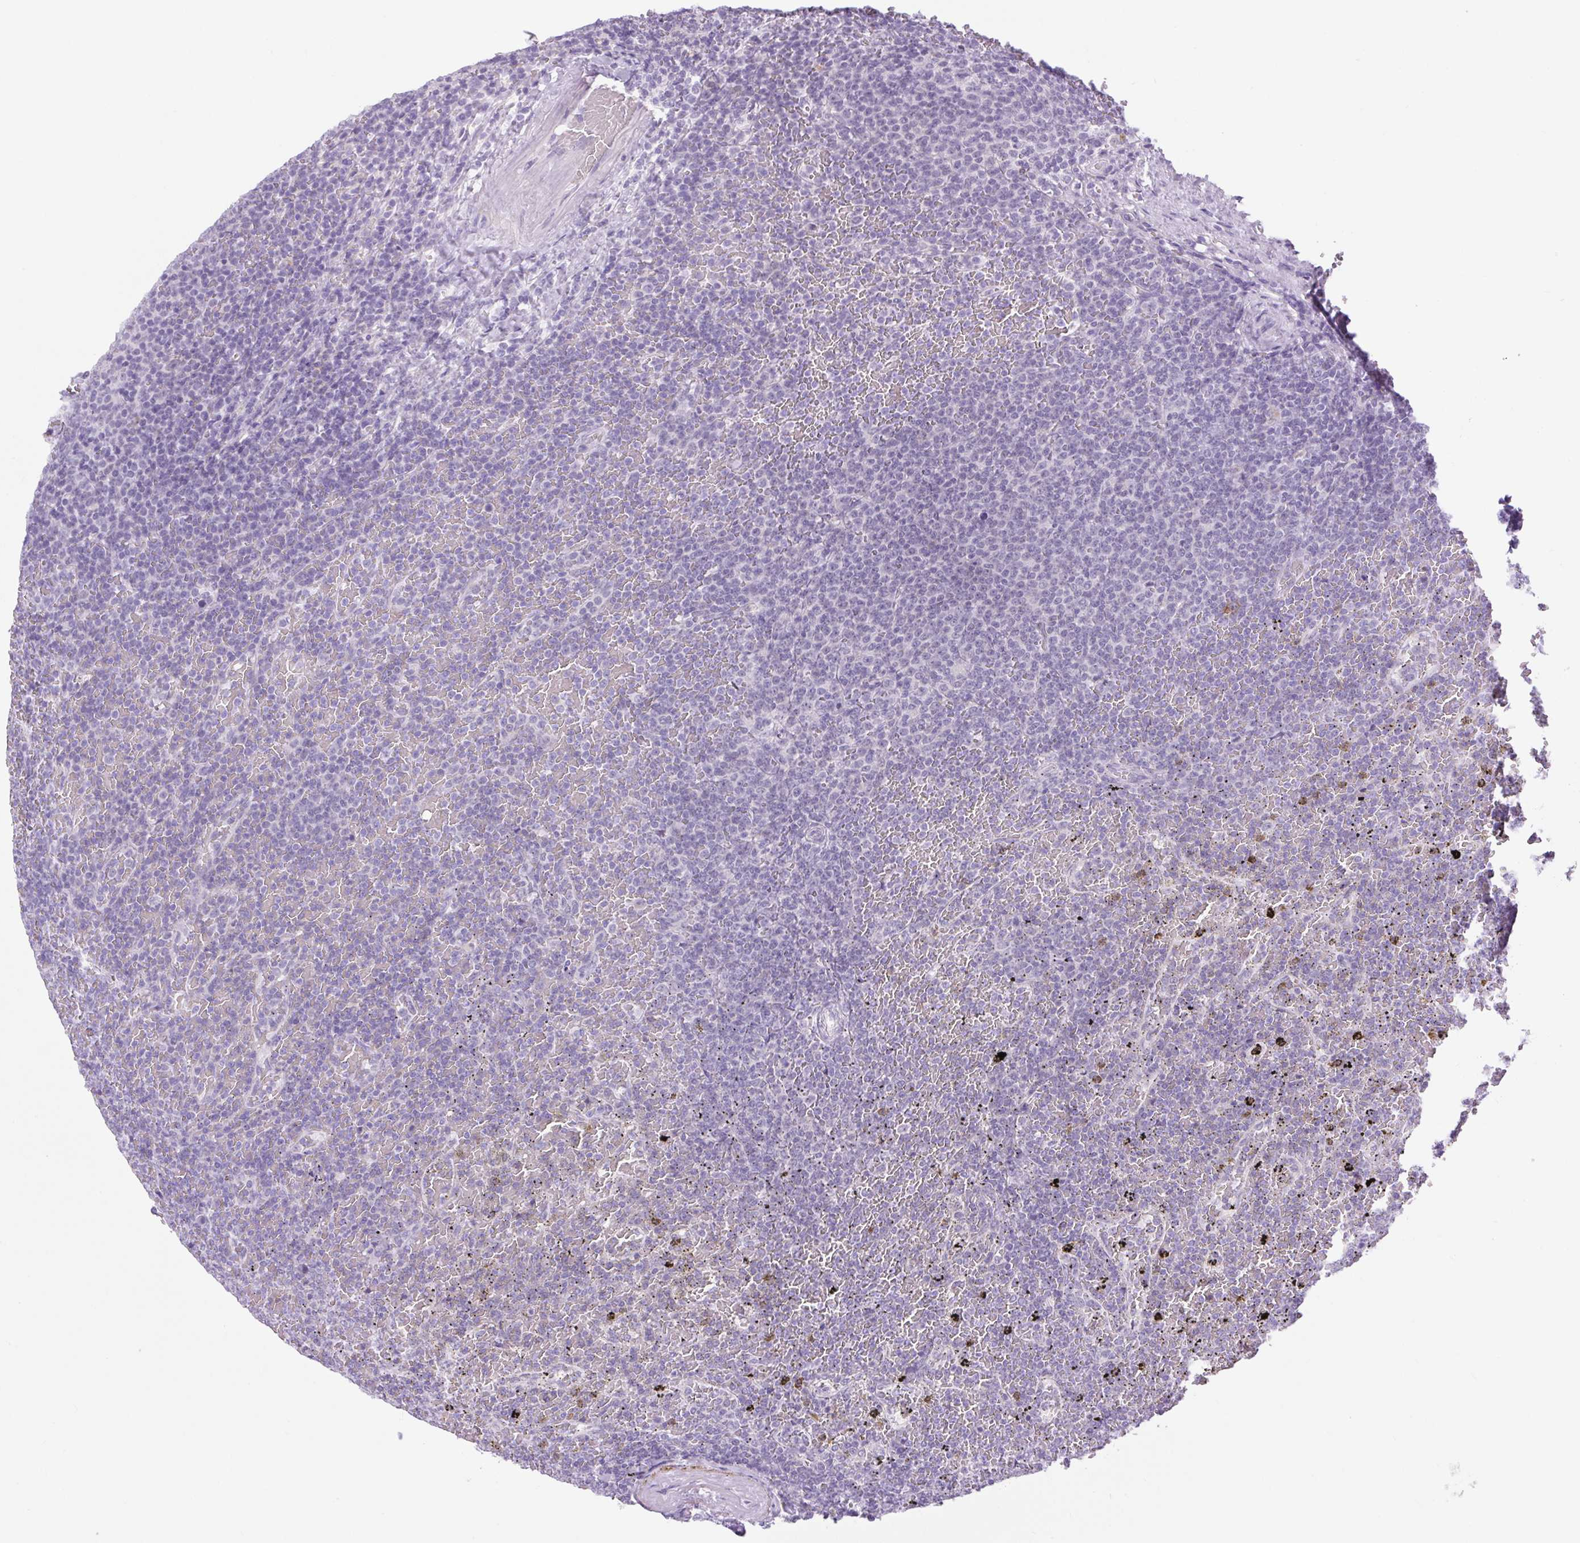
{"staining": {"intensity": "negative", "quantity": "none", "location": "none"}, "tissue": "lymphoma", "cell_type": "Tumor cells", "image_type": "cancer", "snomed": [{"axis": "morphology", "description": "Malignant lymphoma, non-Hodgkin's type, Low grade"}, {"axis": "topography", "description": "Spleen"}], "caption": "Low-grade malignant lymphoma, non-Hodgkin's type was stained to show a protein in brown. There is no significant positivity in tumor cells. (Brightfield microscopy of DAB IHC at high magnification).", "gene": "BCAS1", "patient": {"sex": "female", "age": 77}}